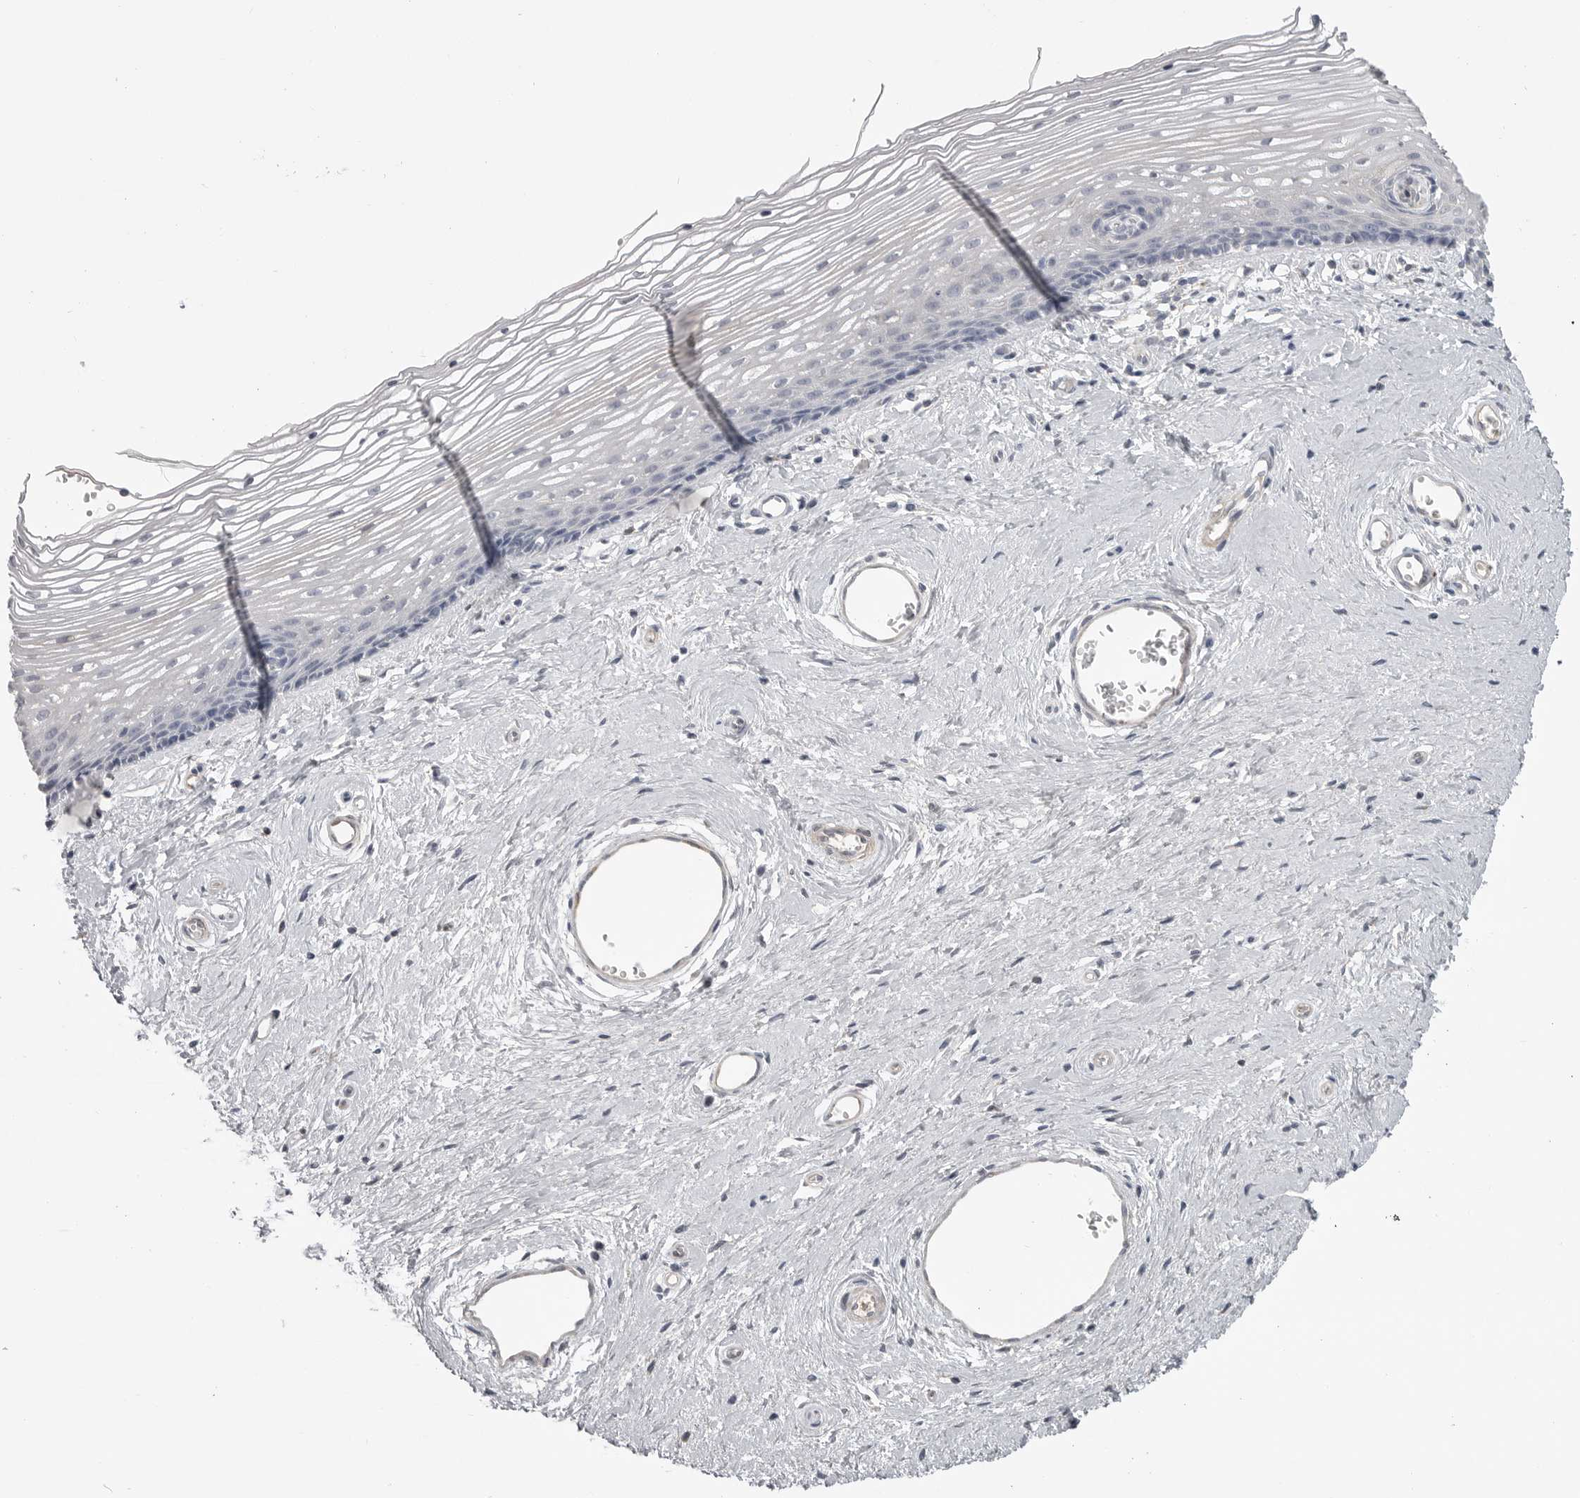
{"staining": {"intensity": "moderate", "quantity": "<25%", "location": "cytoplasmic/membranous"}, "tissue": "vagina", "cell_type": "Squamous epithelial cells", "image_type": "normal", "snomed": [{"axis": "morphology", "description": "Normal tissue, NOS"}, {"axis": "topography", "description": "Vagina"}], "caption": "Squamous epithelial cells display moderate cytoplasmic/membranous staining in approximately <25% of cells in benign vagina. The protein of interest is shown in brown color, while the nuclei are stained blue.", "gene": "SERPING1", "patient": {"sex": "female", "age": 46}}